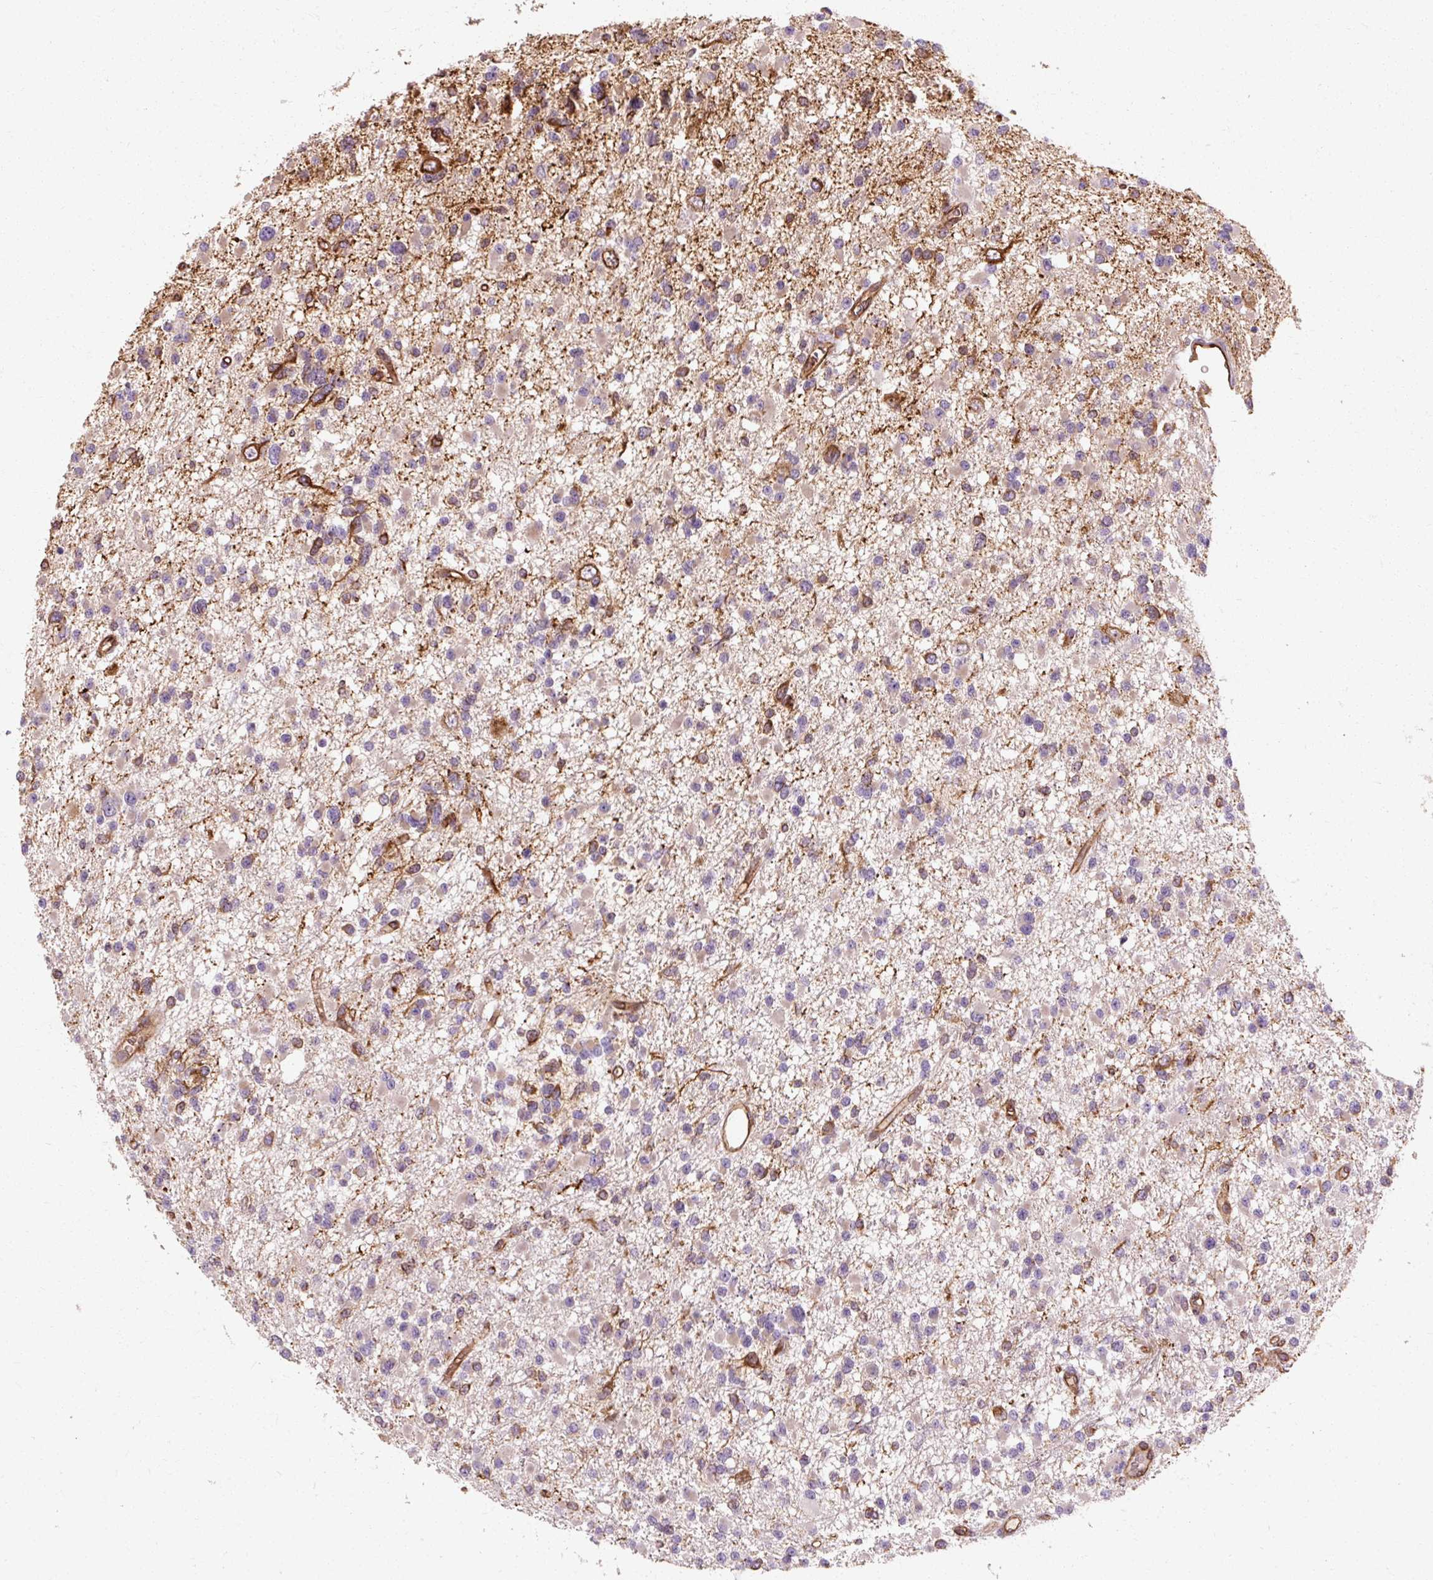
{"staining": {"intensity": "weak", "quantity": "<25%", "location": "cytoplasmic/membranous"}, "tissue": "glioma", "cell_type": "Tumor cells", "image_type": "cancer", "snomed": [{"axis": "morphology", "description": "Glioma, malignant, Low grade"}, {"axis": "topography", "description": "Brain"}], "caption": "Tumor cells are negative for protein expression in human malignant glioma (low-grade).", "gene": "TBC1D4", "patient": {"sex": "female", "age": 22}}